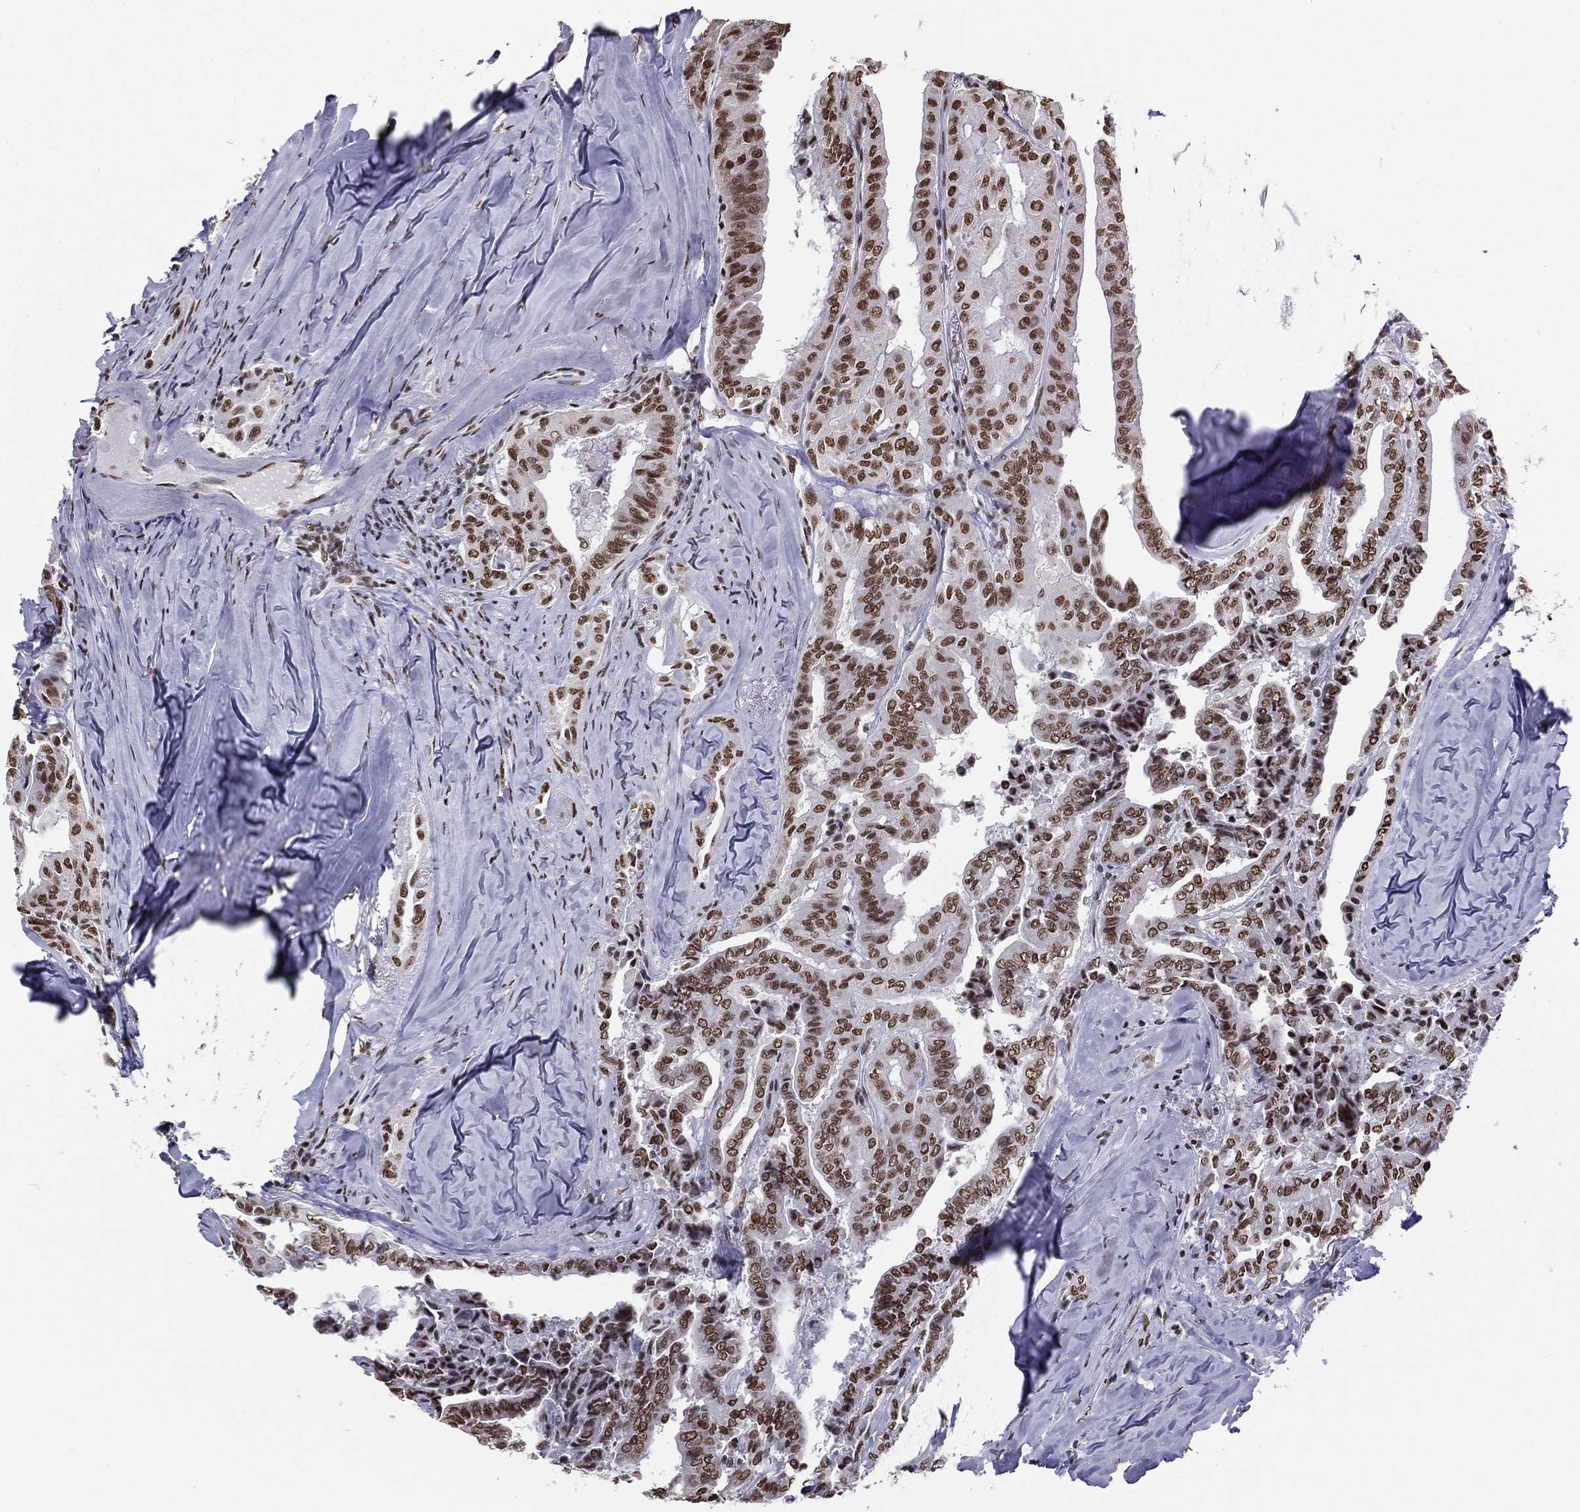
{"staining": {"intensity": "strong", "quantity": ">75%", "location": "nuclear"}, "tissue": "thyroid cancer", "cell_type": "Tumor cells", "image_type": "cancer", "snomed": [{"axis": "morphology", "description": "Papillary adenocarcinoma, NOS"}, {"axis": "topography", "description": "Thyroid gland"}], "caption": "High-power microscopy captured an immunohistochemistry histopathology image of thyroid papillary adenocarcinoma, revealing strong nuclear positivity in about >75% of tumor cells. (brown staining indicates protein expression, while blue staining denotes nuclei).", "gene": "ZNF7", "patient": {"sex": "female", "age": 68}}